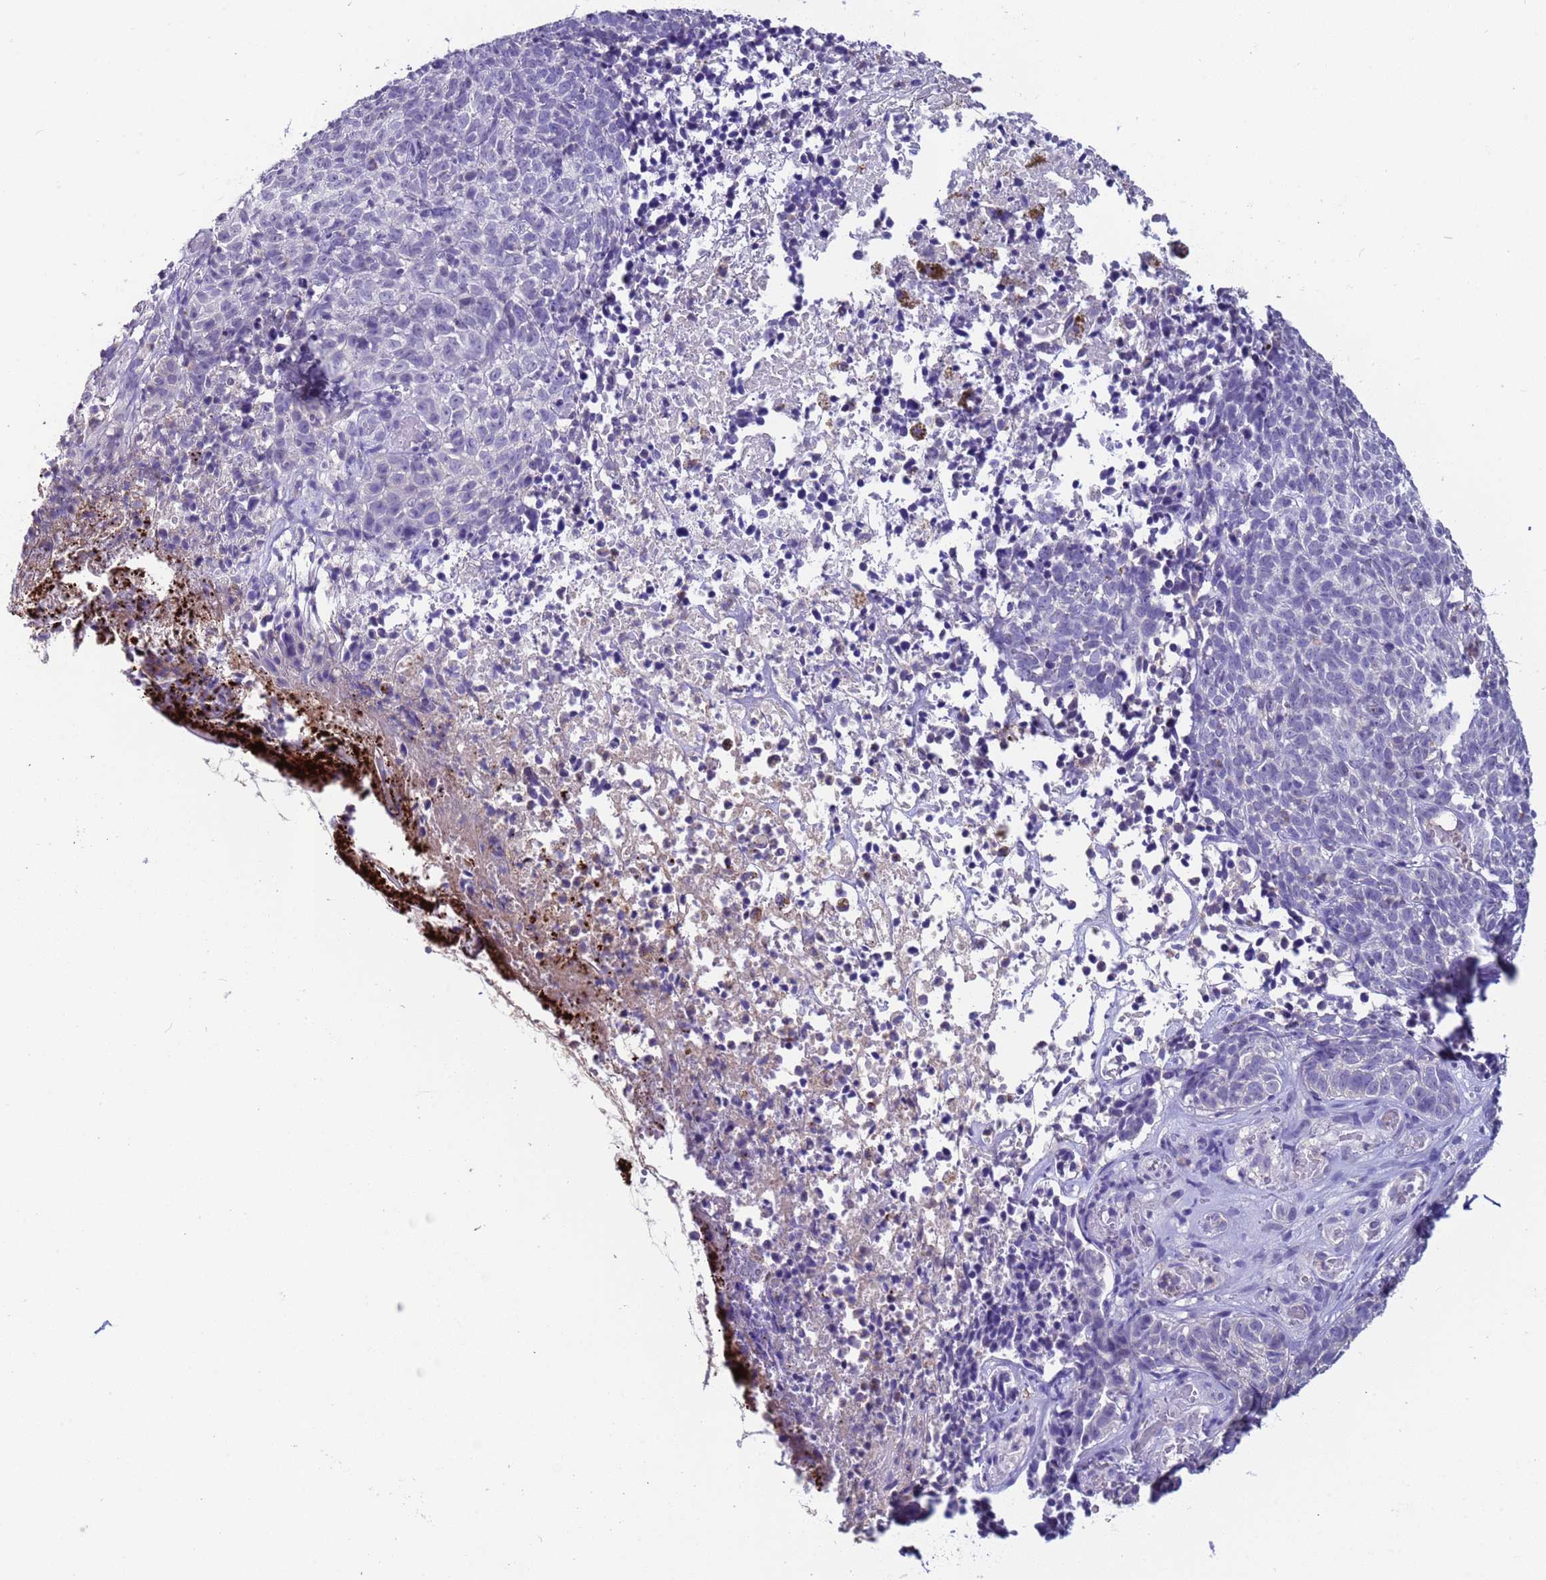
{"staining": {"intensity": "negative", "quantity": "none", "location": "none"}, "tissue": "skin cancer", "cell_type": "Tumor cells", "image_type": "cancer", "snomed": [{"axis": "morphology", "description": "Basal cell carcinoma"}, {"axis": "topography", "description": "Skin"}], "caption": "Immunohistochemistry image of neoplastic tissue: skin cancer (basal cell carcinoma) stained with DAB (3,3'-diaminobenzidine) demonstrates no significant protein positivity in tumor cells.", "gene": "ZNF248", "patient": {"sex": "female", "age": 84}}